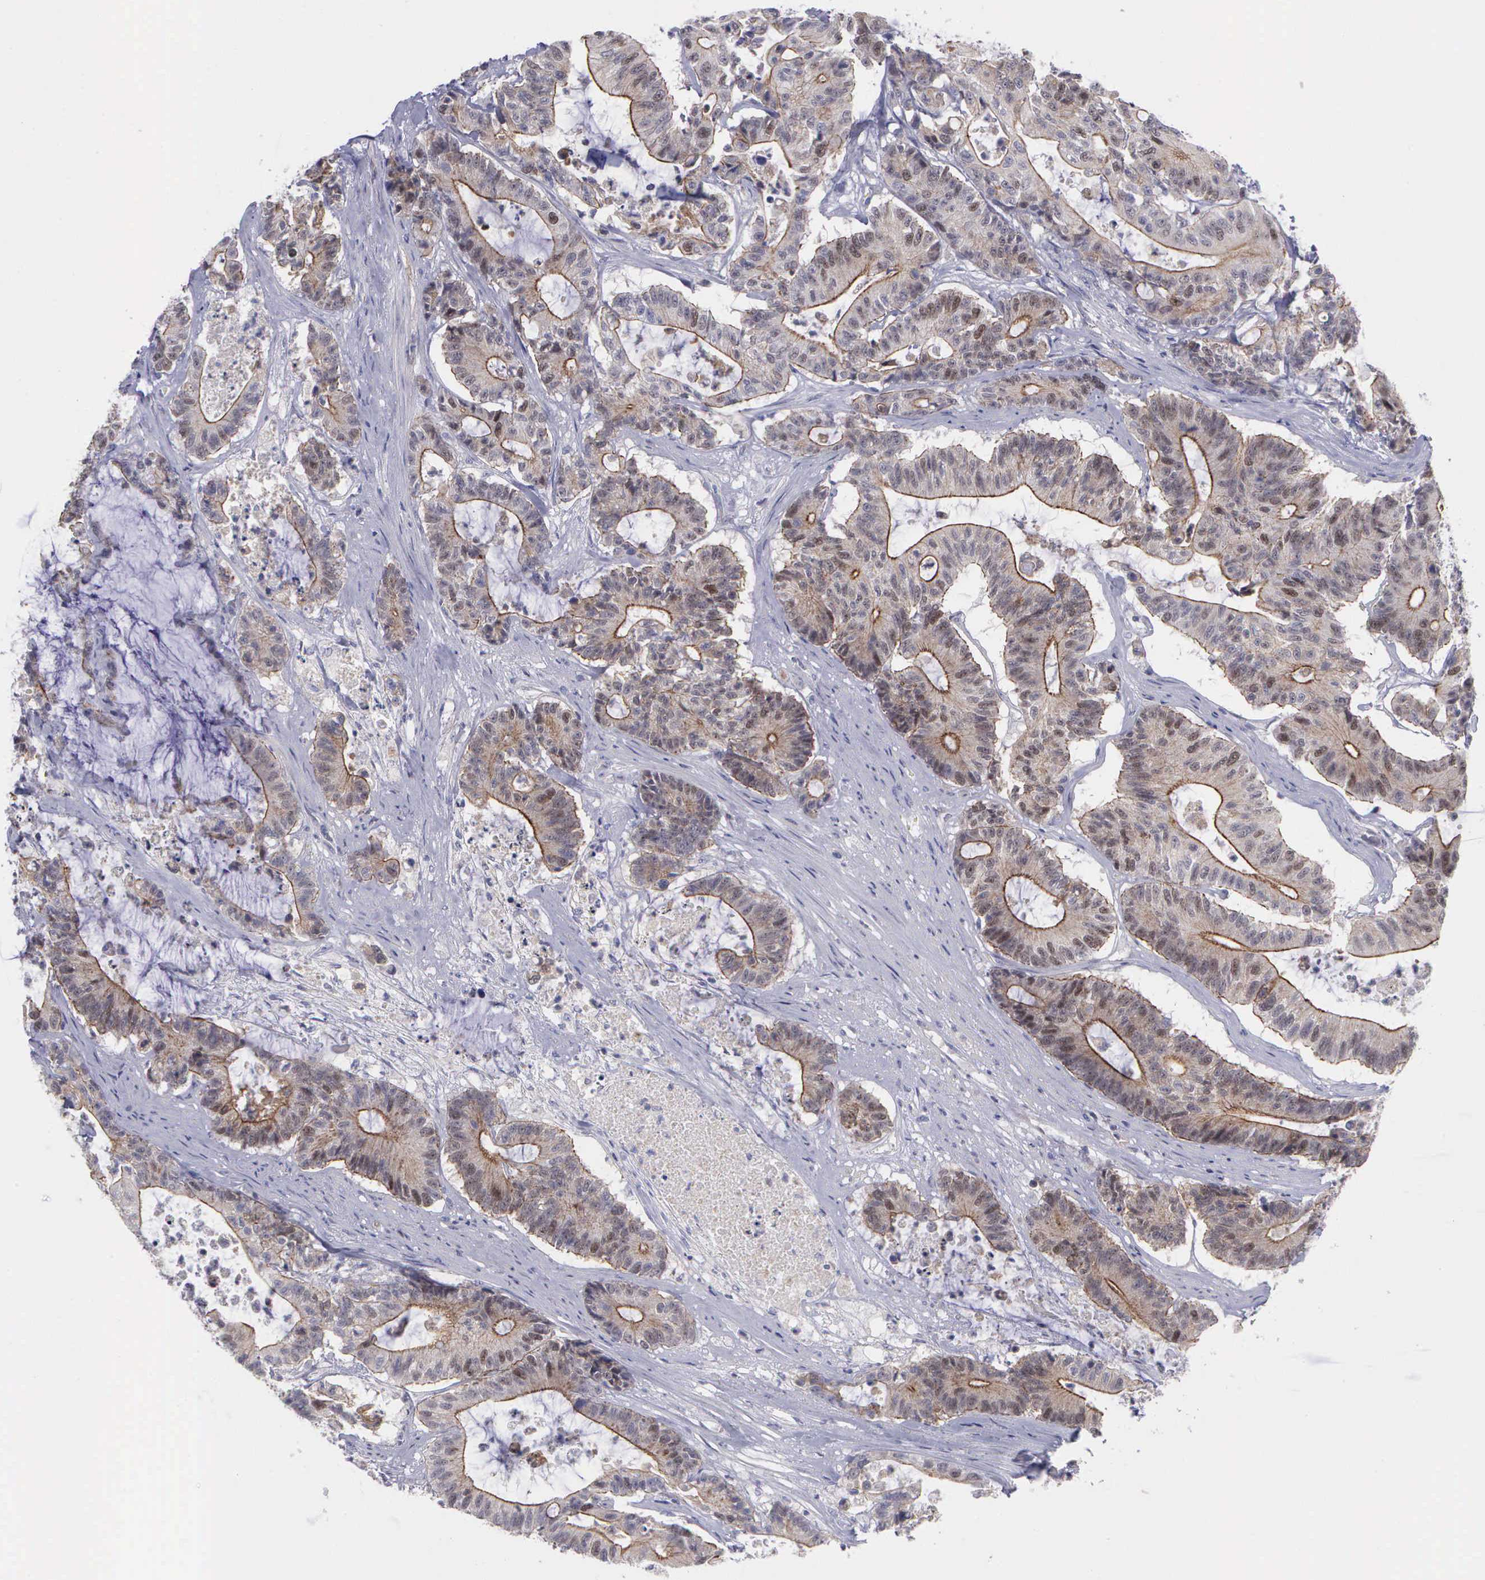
{"staining": {"intensity": "weak", "quantity": "25%-75%", "location": "cytoplasmic/membranous,nuclear"}, "tissue": "colorectal cancer", "cell_type": "Tumor cells", "image_type": "cancer", "snomed": [{"axis": "morphology", "description": "Adenocarcinoma, NOS"}, {"axis": "topography", "description": "Colon"}], "caption": "About 25%-75% of tumor cells in colorectal cancer (adenocarcinoma) display weak cytoplasmic/membranous and nuclear protein positivity as visualized by brown immunohistochemical staining.", "gene": "MICAL3", "patient": {"sex": "female", "age": 84}}